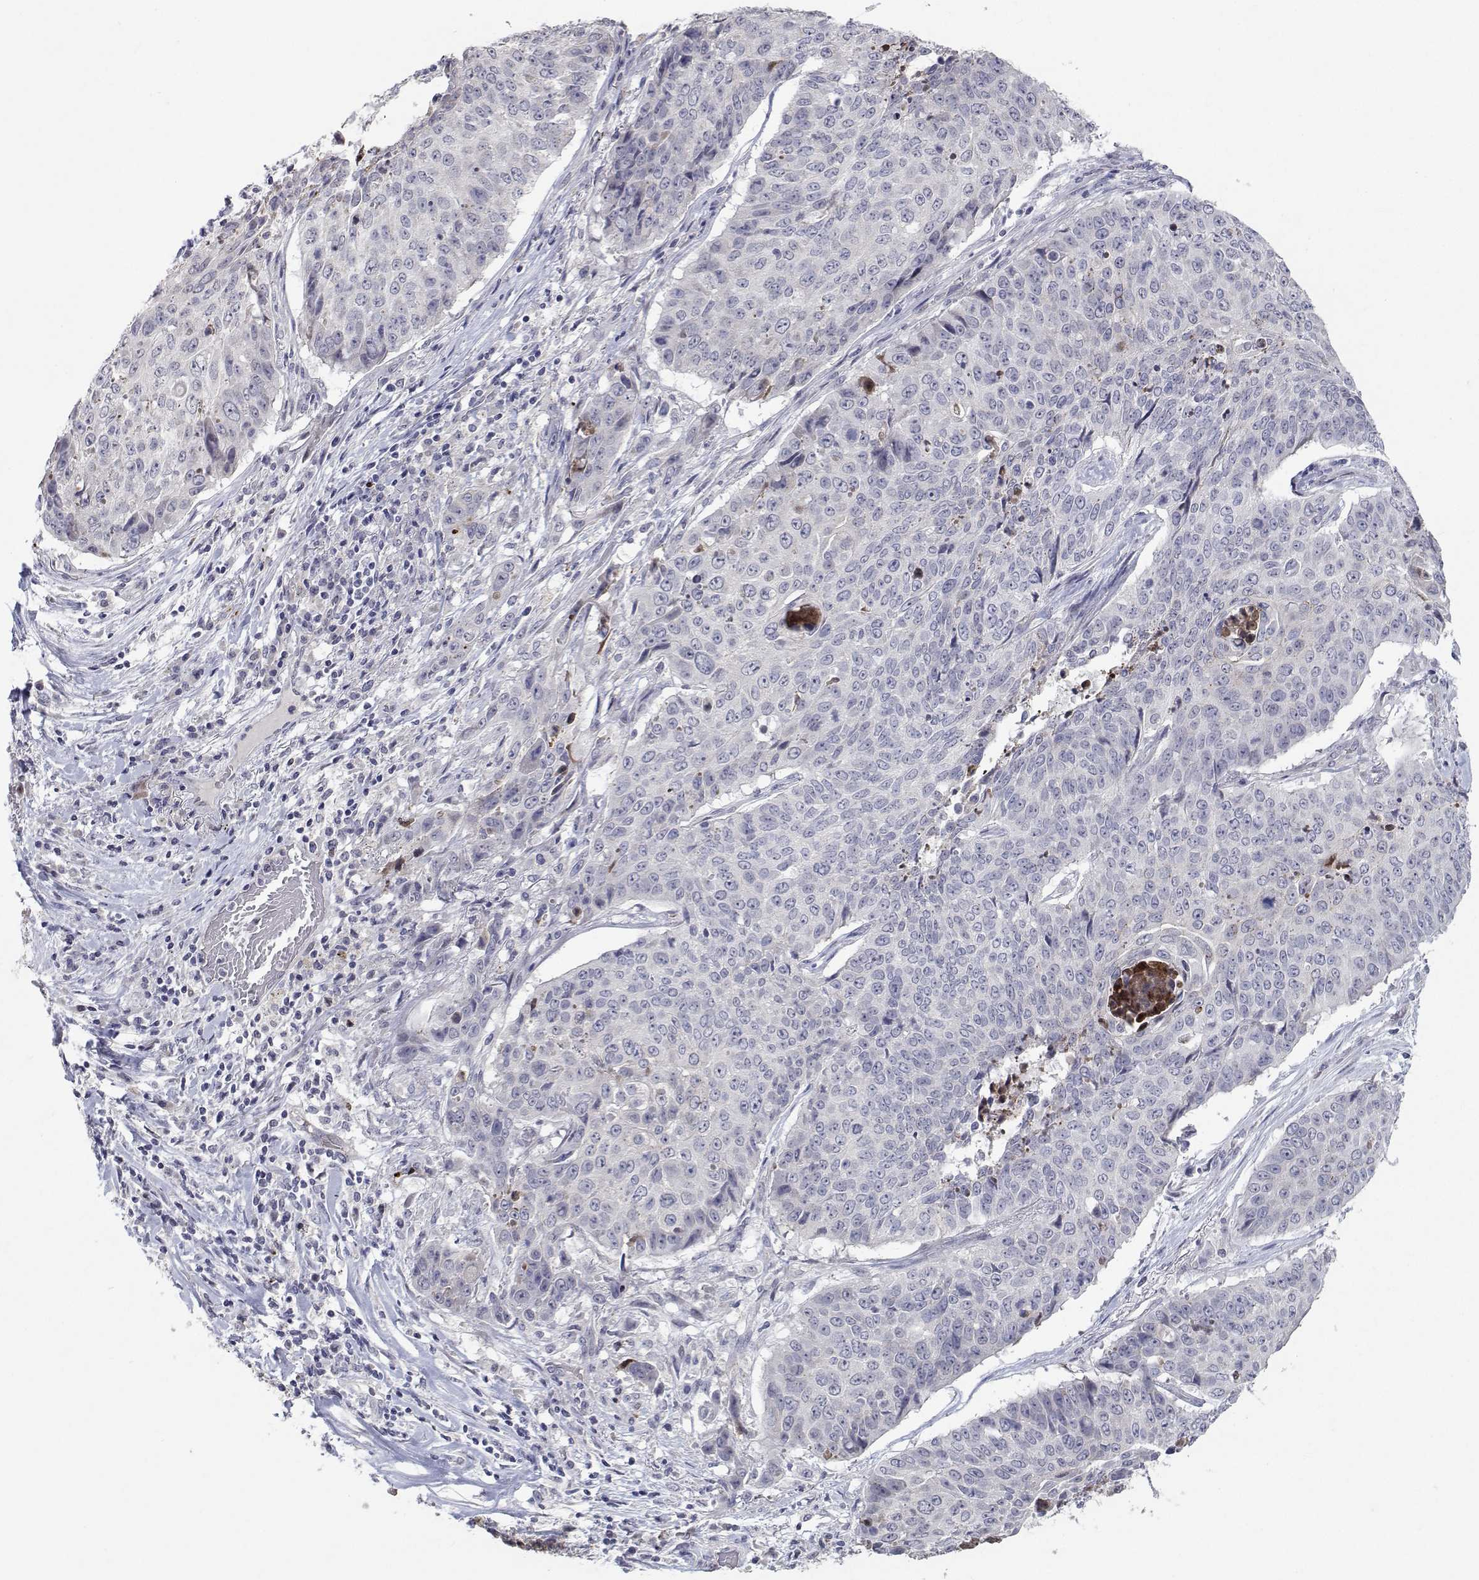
{"staining": {"intensity": "negative", "quantity": "none", "location": "none"}, "tissue": "lung cancer", "cell_type": "Tumor cells", "image_type": "cancer", "snomed": [{"axis": "morphology", "description": "Normal tissue, NOS"}, {"axis": "morphology", "description": "Squamous cell carcinoma, NOS"}, {"axis": "topography", "description": "Bronchus"}, {"axis": "topography", "description": "Lung"}], "caption": "IHC image of human squamous cell carcinoma (lung) stained for a protein (brown), which exhibits no positivity in tumor cells.", "gene": "RBPJL", "patient": {"sex": "male", "age": 64}}